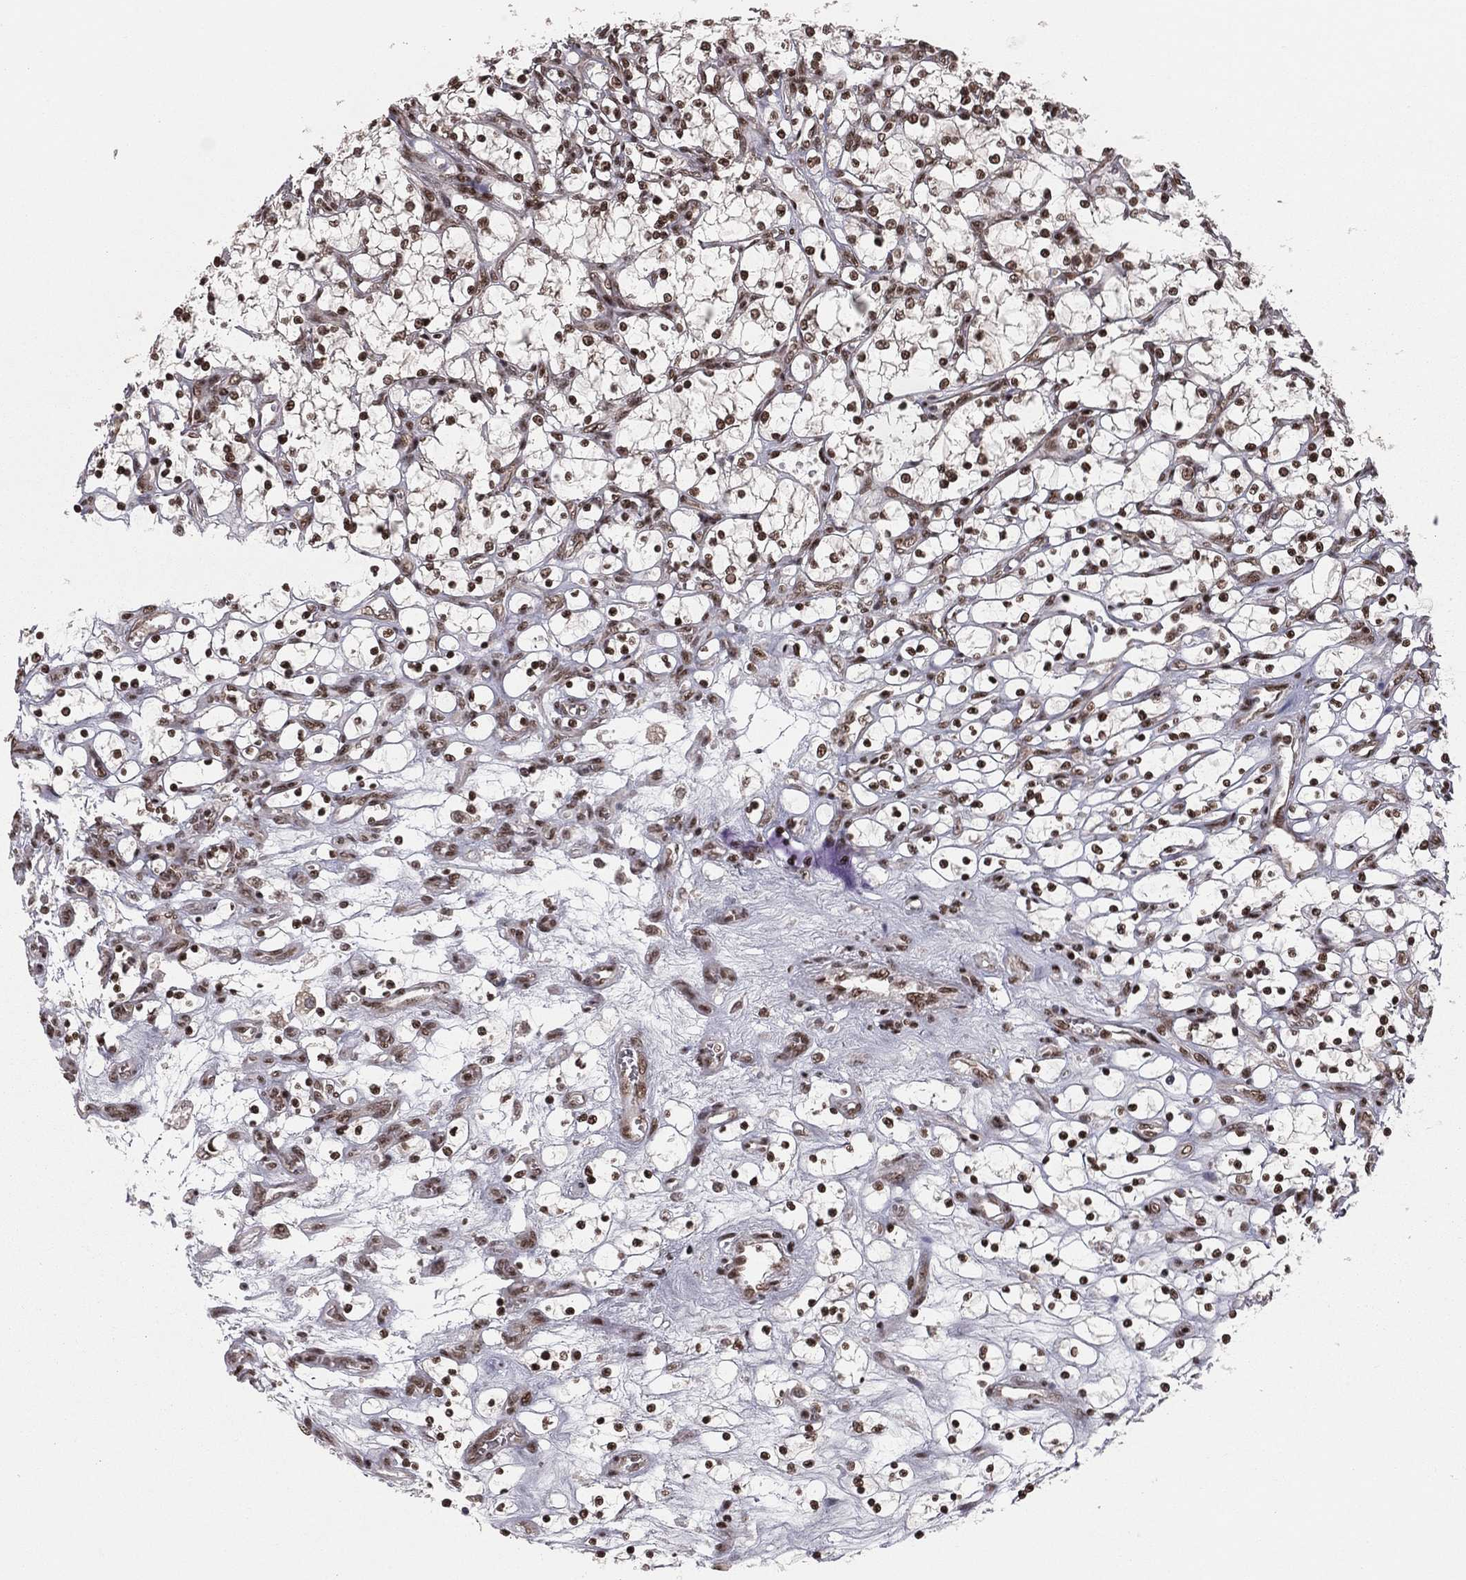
{"staining": {"intensity": "strong", "quantity": ">75%", "location": "nuclear"}, "tissue": "renal cancer", "cell_type": "Tumor cells", "image_type": "cancer", "snomed": [{"axis": "morphology", "description": "Adenocarcinoma, NOS"}, {"axis": "topography", "description": "Kidney"}], "caption": "IHC (DAB (3,3'-diaminobenzidine)) staining of renal adenocarcinoma demonstrates strong nuclear protein staining in approximately >75% of tumor cells.", "gene": "NFYB", "patient": {"sex": "female", "age": 69}}